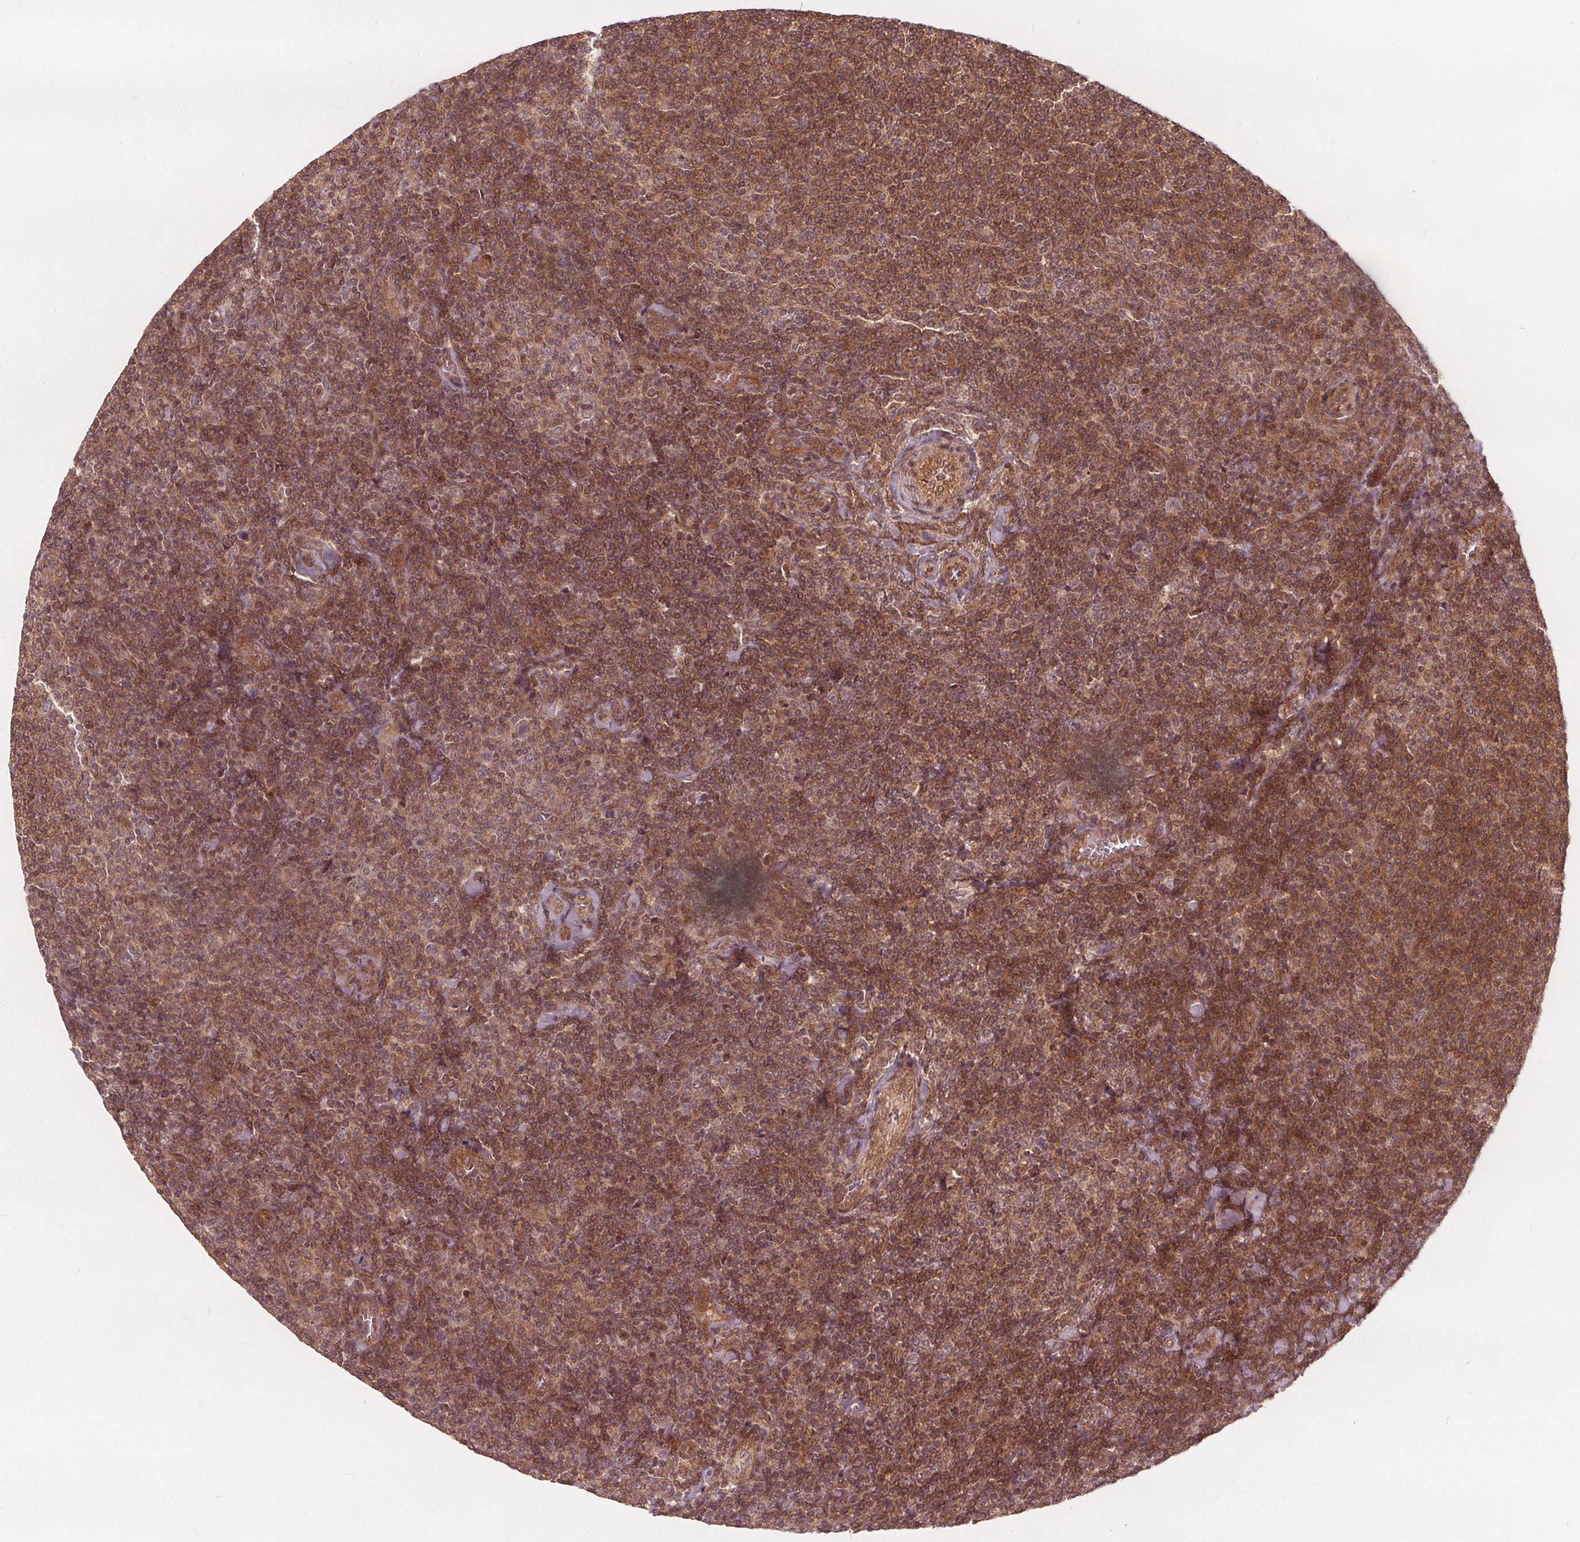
{"staining": {"intensity": "moderate", "quantity": ">75%", "location": "nuclear"}, "tissue": "lymphoma", "cell_type": "Tumor cells", "image_type": "cancer", "snomed": [{"axis": "morphology", "description": "Malignant lymphoma, non-Hodgkin's type, Low grade"}, {"axis": "topography", "description": "Lymph node"}], "caption": "Immunohistochemical staining of malignant lymphoma, non-Hodgkin's type (low-grade) reveals moderate nuclear protein positivity in approximately >75% of tumor cells.", "gene": "PPP1CB", "patient": {"sex": "male", "age": 52}}